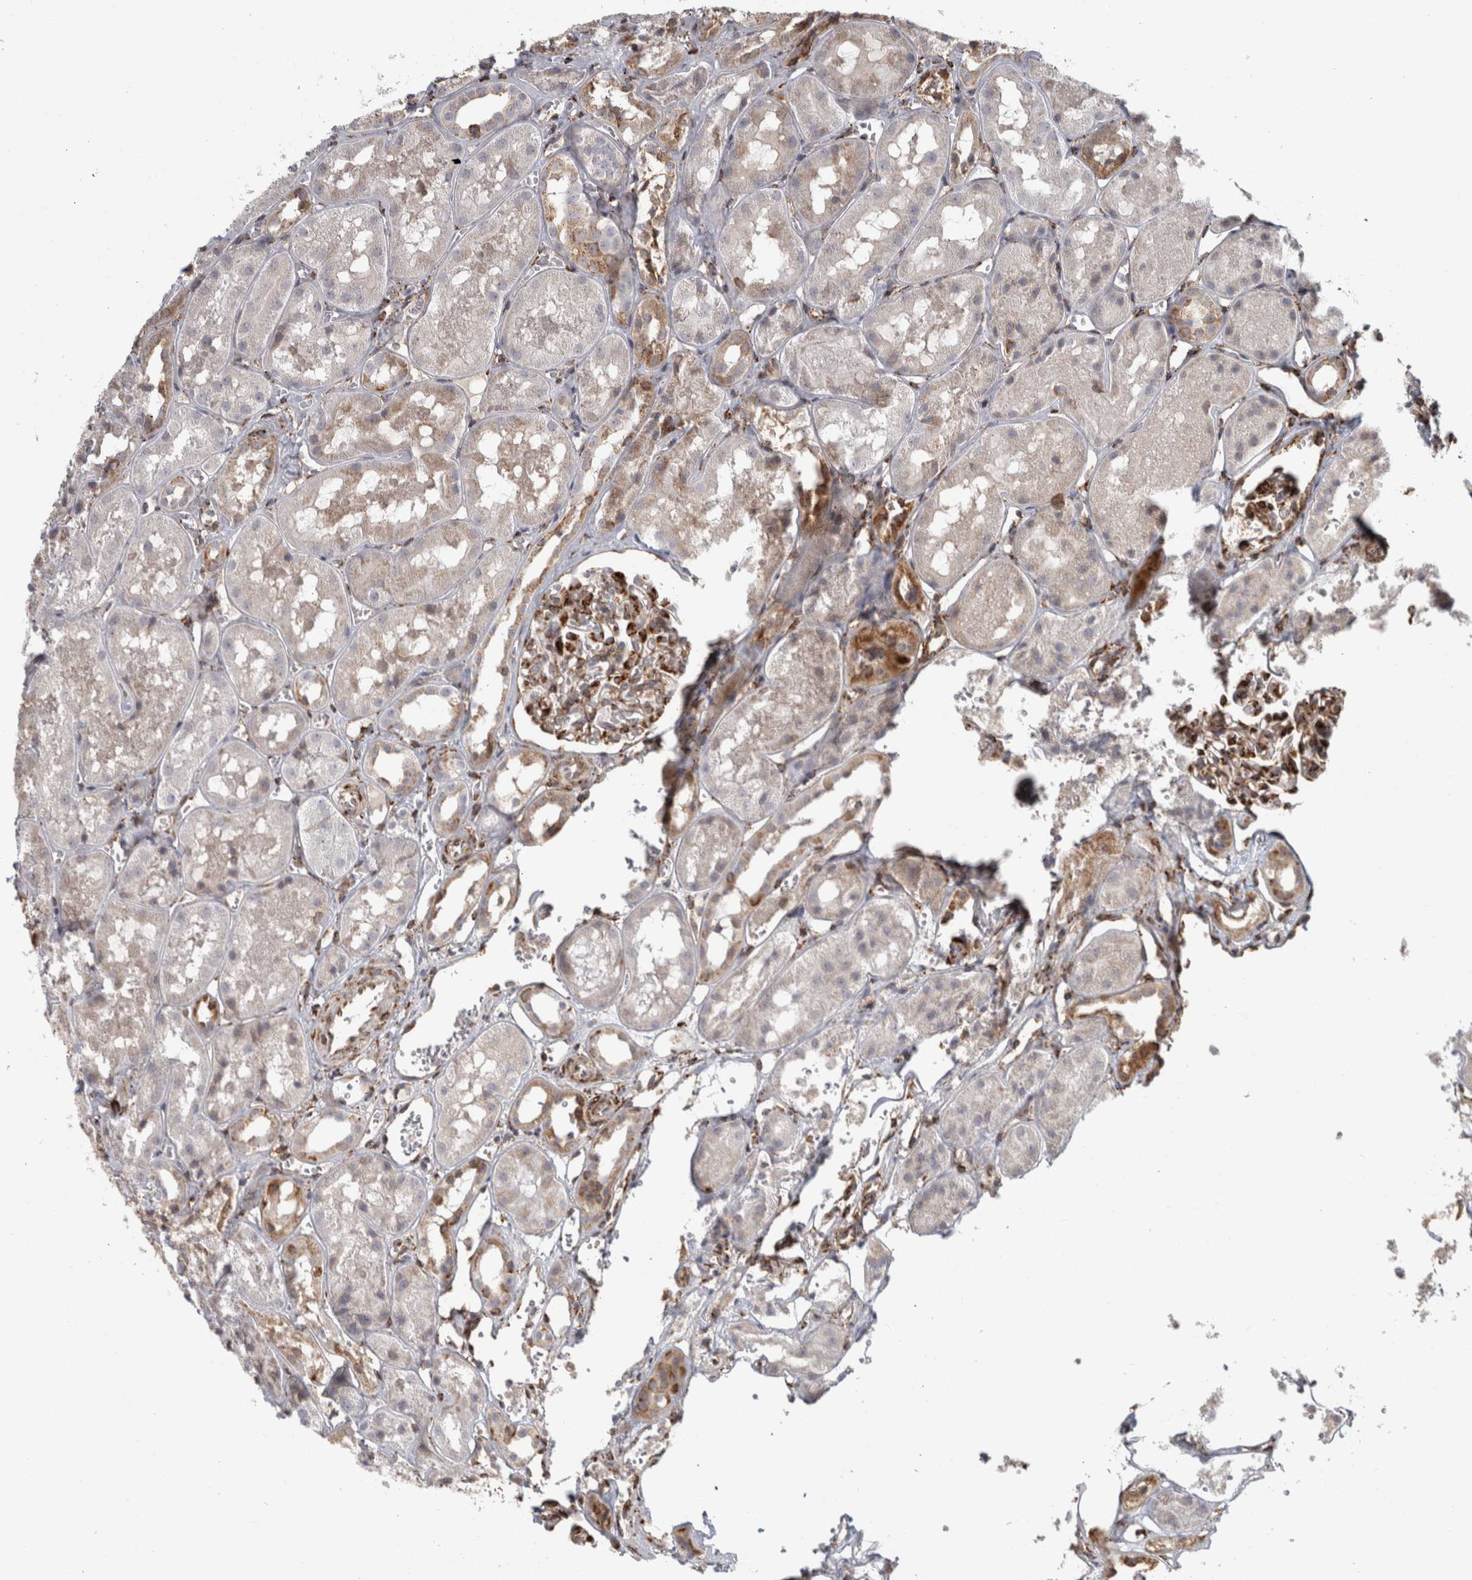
{"staining": {"intensity": "strong", "quantity": "25%-75%", "location": "cytoplasmic/membranous"}, "tissue": "kidney", "cell_type": "Cells in glomeruli", "image_type": "normal", "snomed": [{"axis": "morphology", "description": "Normal tissue, NOS"}, {"axis": "topography", "description": "Kidney"}], "caption": "Immunohistochemical staining of unremarkable human kidney demonstrates 25%-75% levels of strong cytoplasmic/membranous protein staining in approximately 25%-75% of cells in glomeruli. (Stains: DAB (3,3'-diaminobenzidine) in brown, nuclei in blue, Microscopy: brightfield microscopy at high magnification).", "gene": "OSTN", "patient": {"sex": "male", "age": 16}}